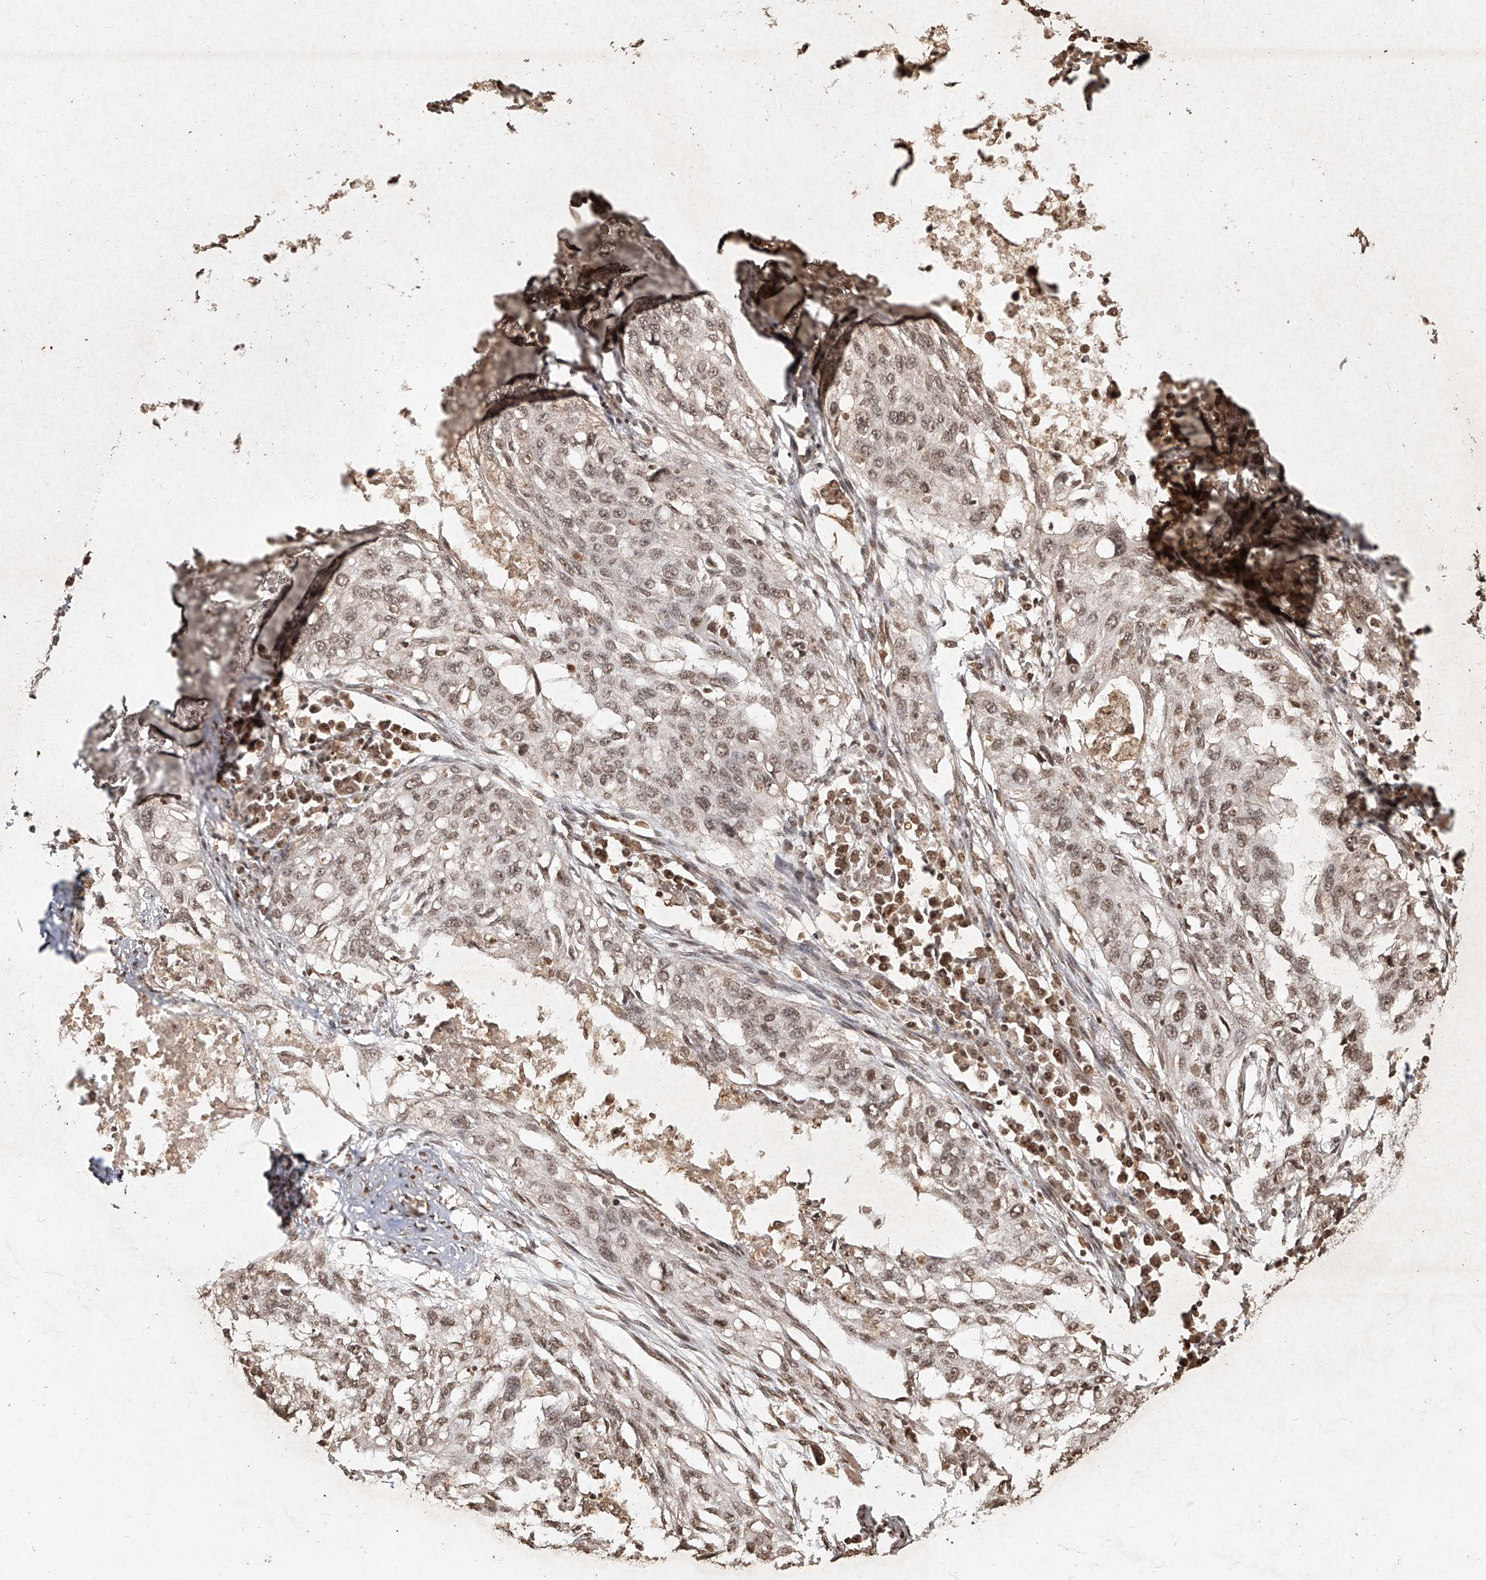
{"staining": {"intensity": "moderate", "quantity": ">75%", "location": "nuclear"}, "tissue": "lung cancer", "cell_type": "Tumor cells", "image_type": "cancer", "snomed": [{"axis": "morphology", "description": "Squamous cell carcinoma, NOS"}, {"axis": "topography", "description": "Lung"}], "caption": "Lung squamous cell carcinoma stained with a protein marker shows moderate staining in tumor cells.", "gene": "UBE2K", "patient": {"sex": "female", "age": 63}}